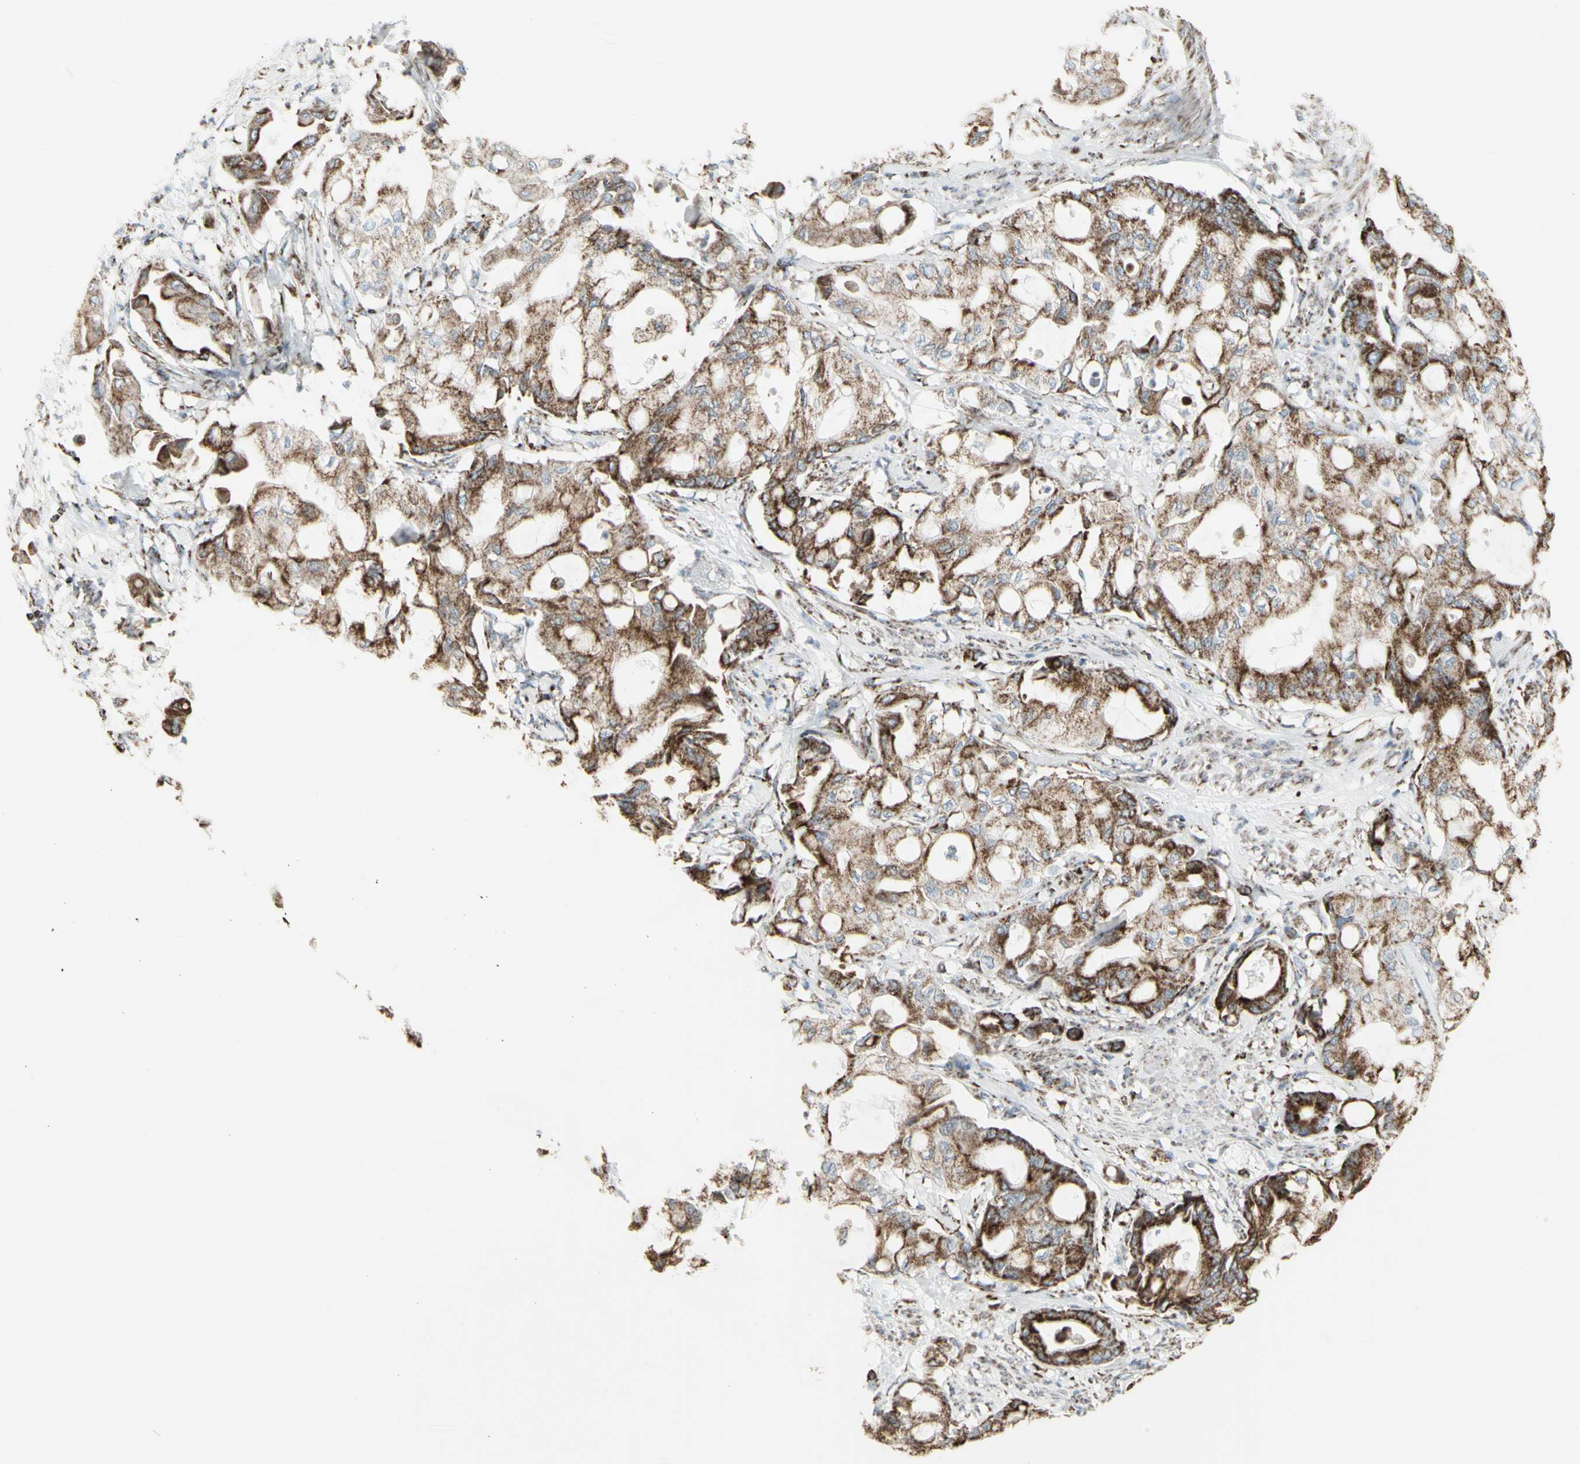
{"staining": {"intensity": "moderate", "quantity": ">75%", "location": "cytoplasmic/membranous"}, "tissue": "pancreatic cancer", "cell_type": "Tumor cells", "image_type": "cancer", "snomed": [{"axis": "morphology", "description": "Adenocarcinoma, NOS"}, {"axis": "morphology", "description": "Adenocarcinoma, metastatic, NOS"}, {"axis": "topography", "description": "Lymph node"}, {"axis": "topography", "description": "Pancreas"}, {"axis": "topography", "description": "Duodenum"}], "caption": "Moderate cytoplasmic/membranous positivity for a protein is present in about >75% of tumor cells of pancreatic cancer (metastatic adenocarcinoma) using immunohistochemistry.", "gene": "PLGRKT", "patient": {"sex": "female", "age": 64}}